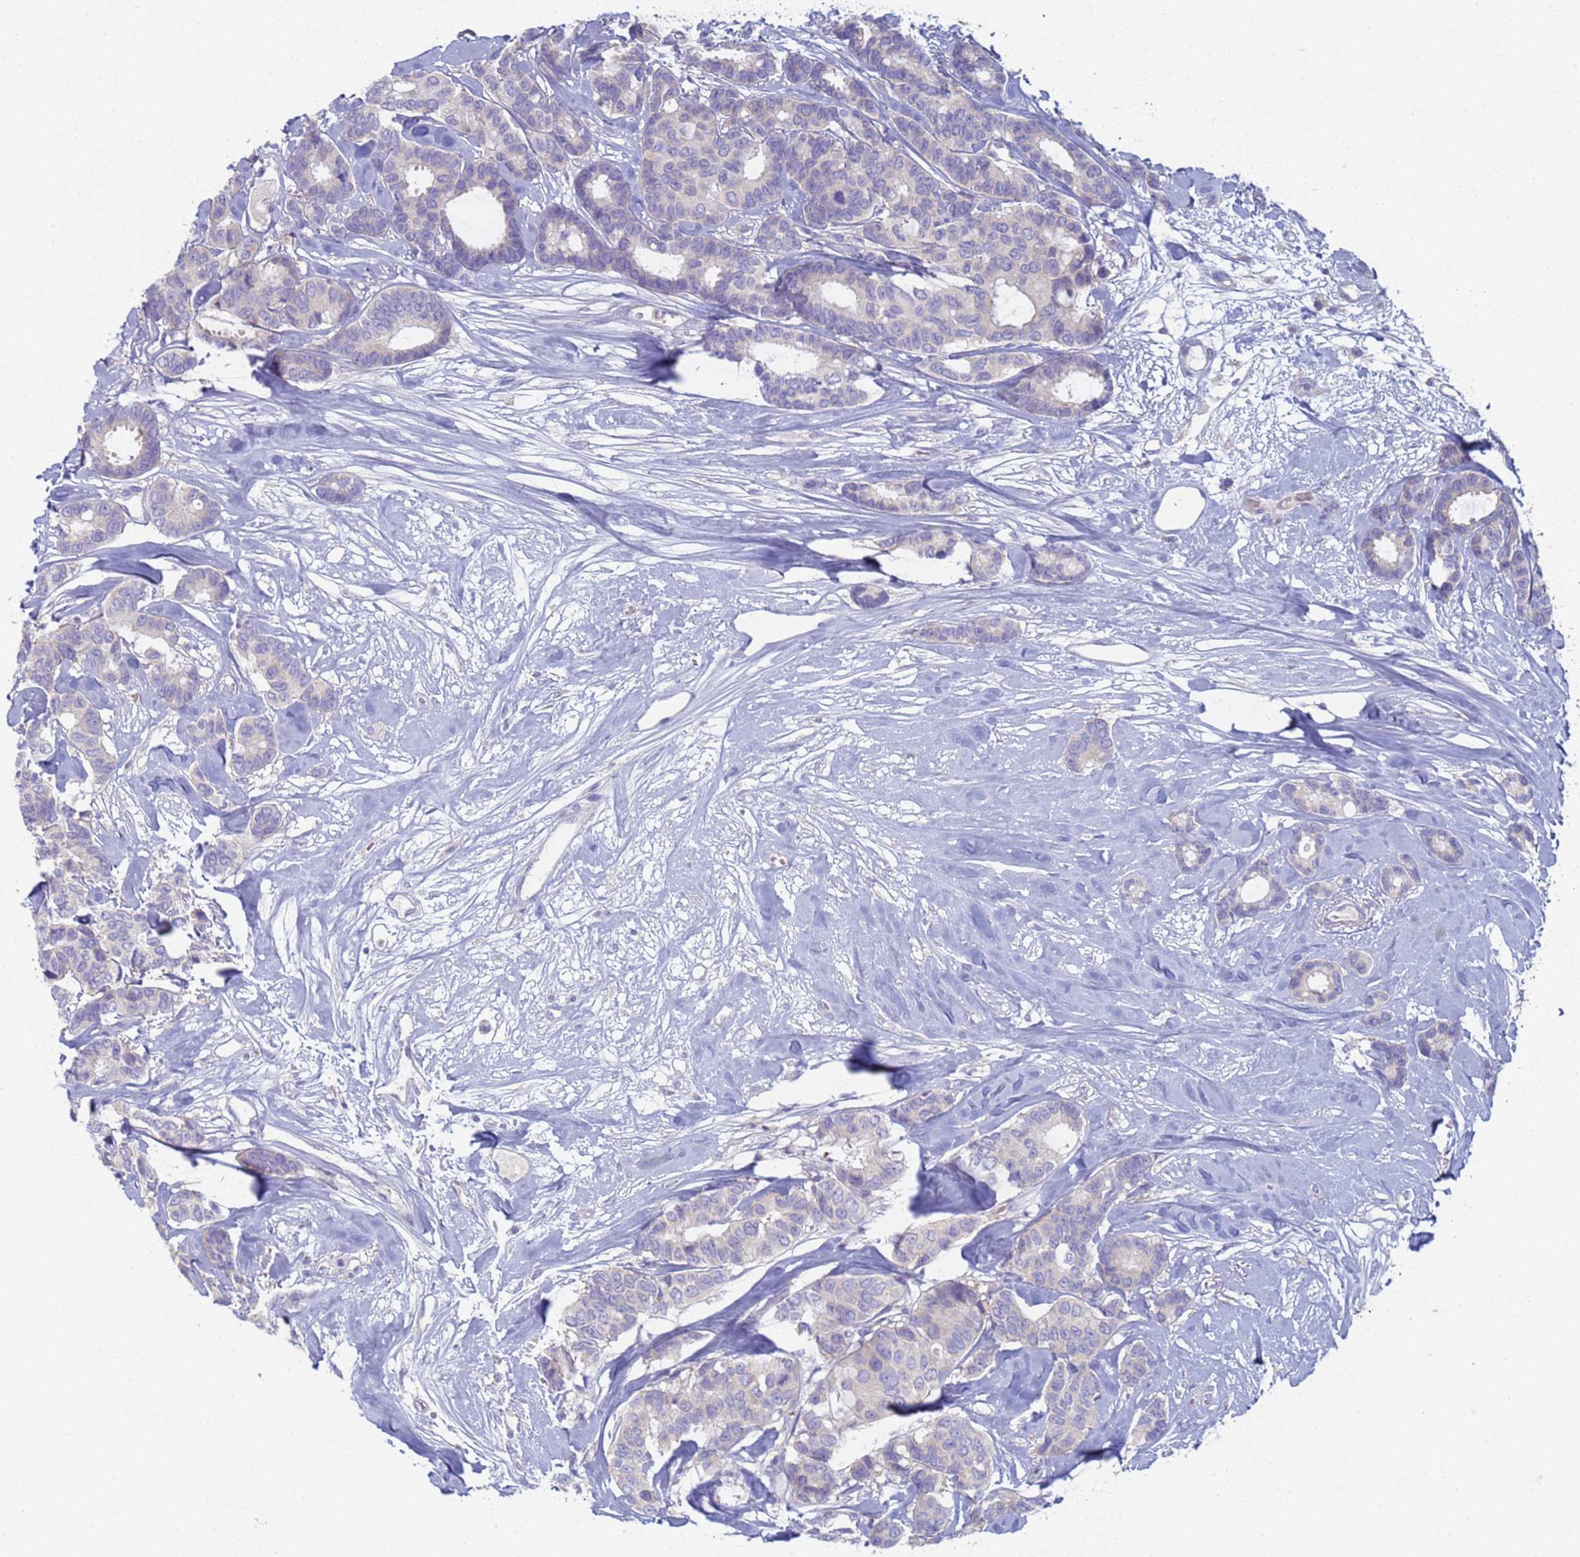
{"staining": {"intensity": "negative", "quantity": "none", "location": "none"}, "tissue": "breast cancer", "cell_type": "Tumor cells", "image_type": "cancer", "snomed": [{"axis": "morphology", "description": "Duct carcinoma"}, {"axis": "topography", "description": "Breast"}], "caption": "There is no significant staining in tumor cells of breast invasive ductal carcinoma.", "gene": "CR1", "patient": {"sex": "female", "age": 87}}